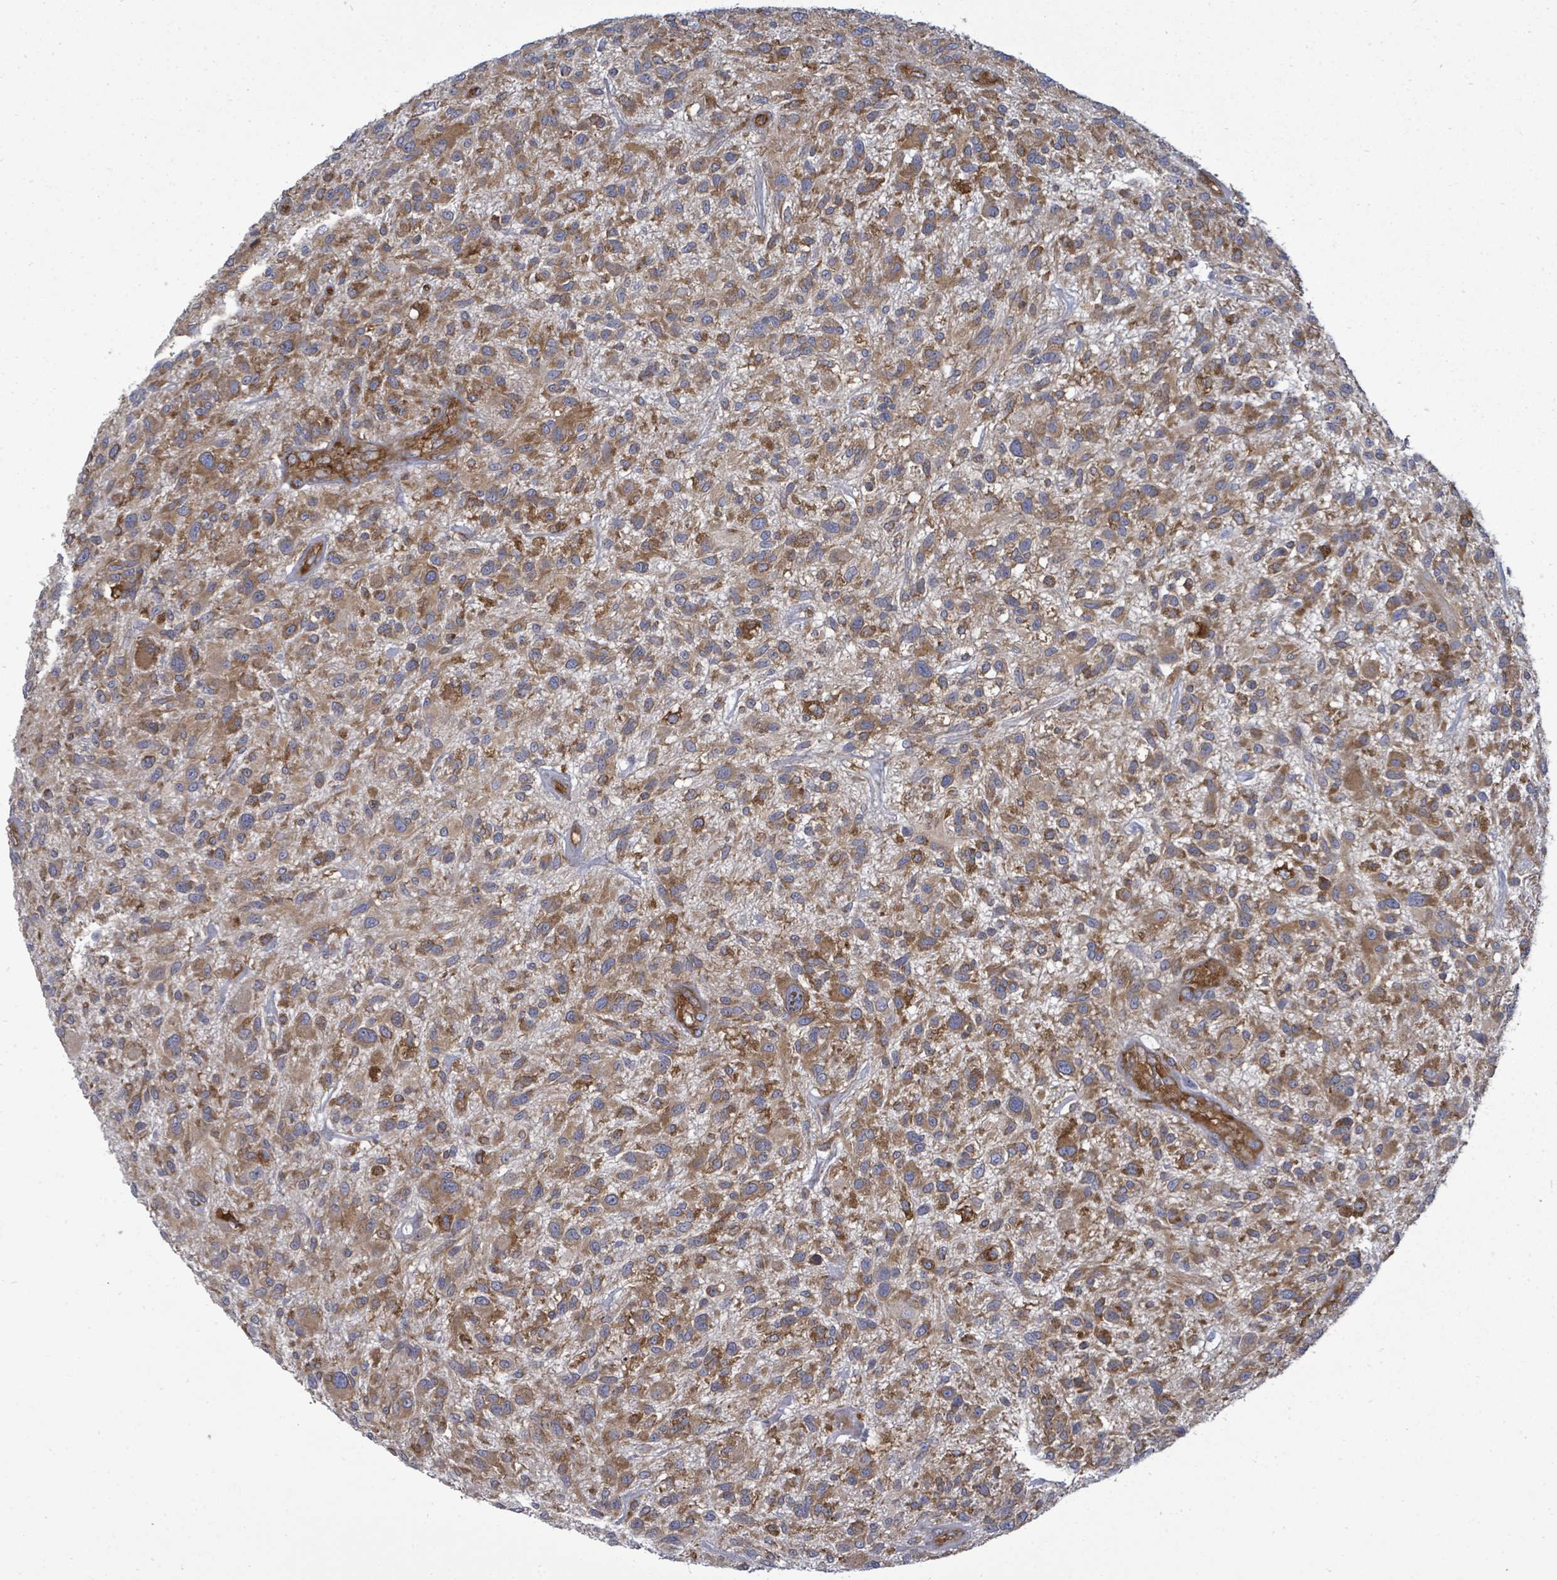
{"staining": {"intensity": "moderate", "quantity": ">75%", "location": "cytoplasmic/membranous"}, "tissue": "glioma", "cell_type": "Tumor cells", "image_type": "cancer", "snomed": [{"axis": "morphology", "description": "Glioma, malignant, High grade"}, {"axis": "topography", "description": "Brain"}], "caption": "There is medium levels of moderate cytoplasmic/membranous expression in tumor cells of glioma, as demonstrated by immunohistochemical staining (brown color).", "gene": "EIF3C", "patient": {"sex": "male", "age": 47}}